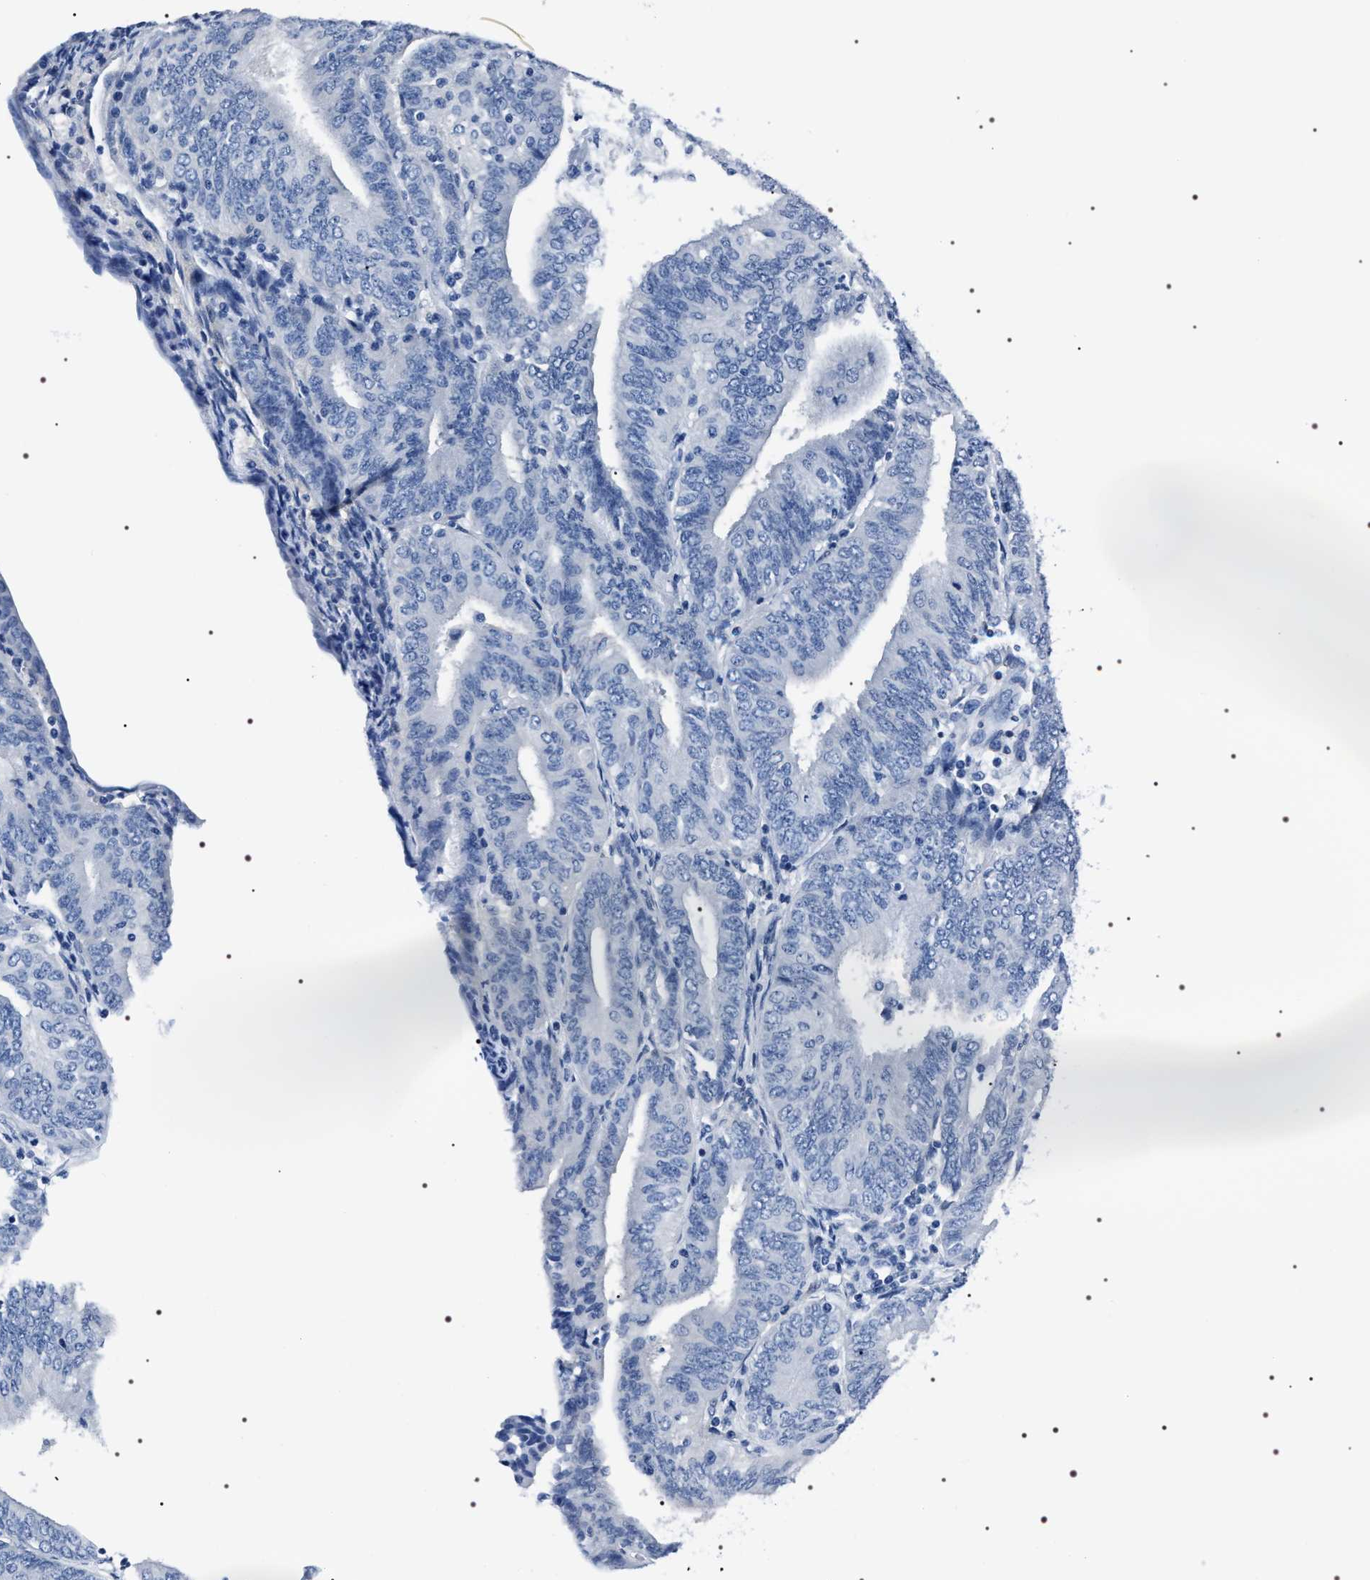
{"staining": {"intensity": "negative", "quantity": "none", "location": "none"}, "tissue": "endometrial cancer", "cell_type": "Tumor cells", "image_type": "cancer", "snomed": [{"axis": "morphology", "description": "Adenocarcinoma, NOS"}, {"axis": "topography", "description": "Endometrium"}], "caption": "Immunohistochemistry (IHC) photomicrograph of neoplastic tissue: human endometrial adenocarcinoma stained with DAB (3,3'-diaminobenzidine) reveals no significant protein staining in tumor cells.", "gene": "ADH4", "patient": {"sex": "female", "age": 58}}